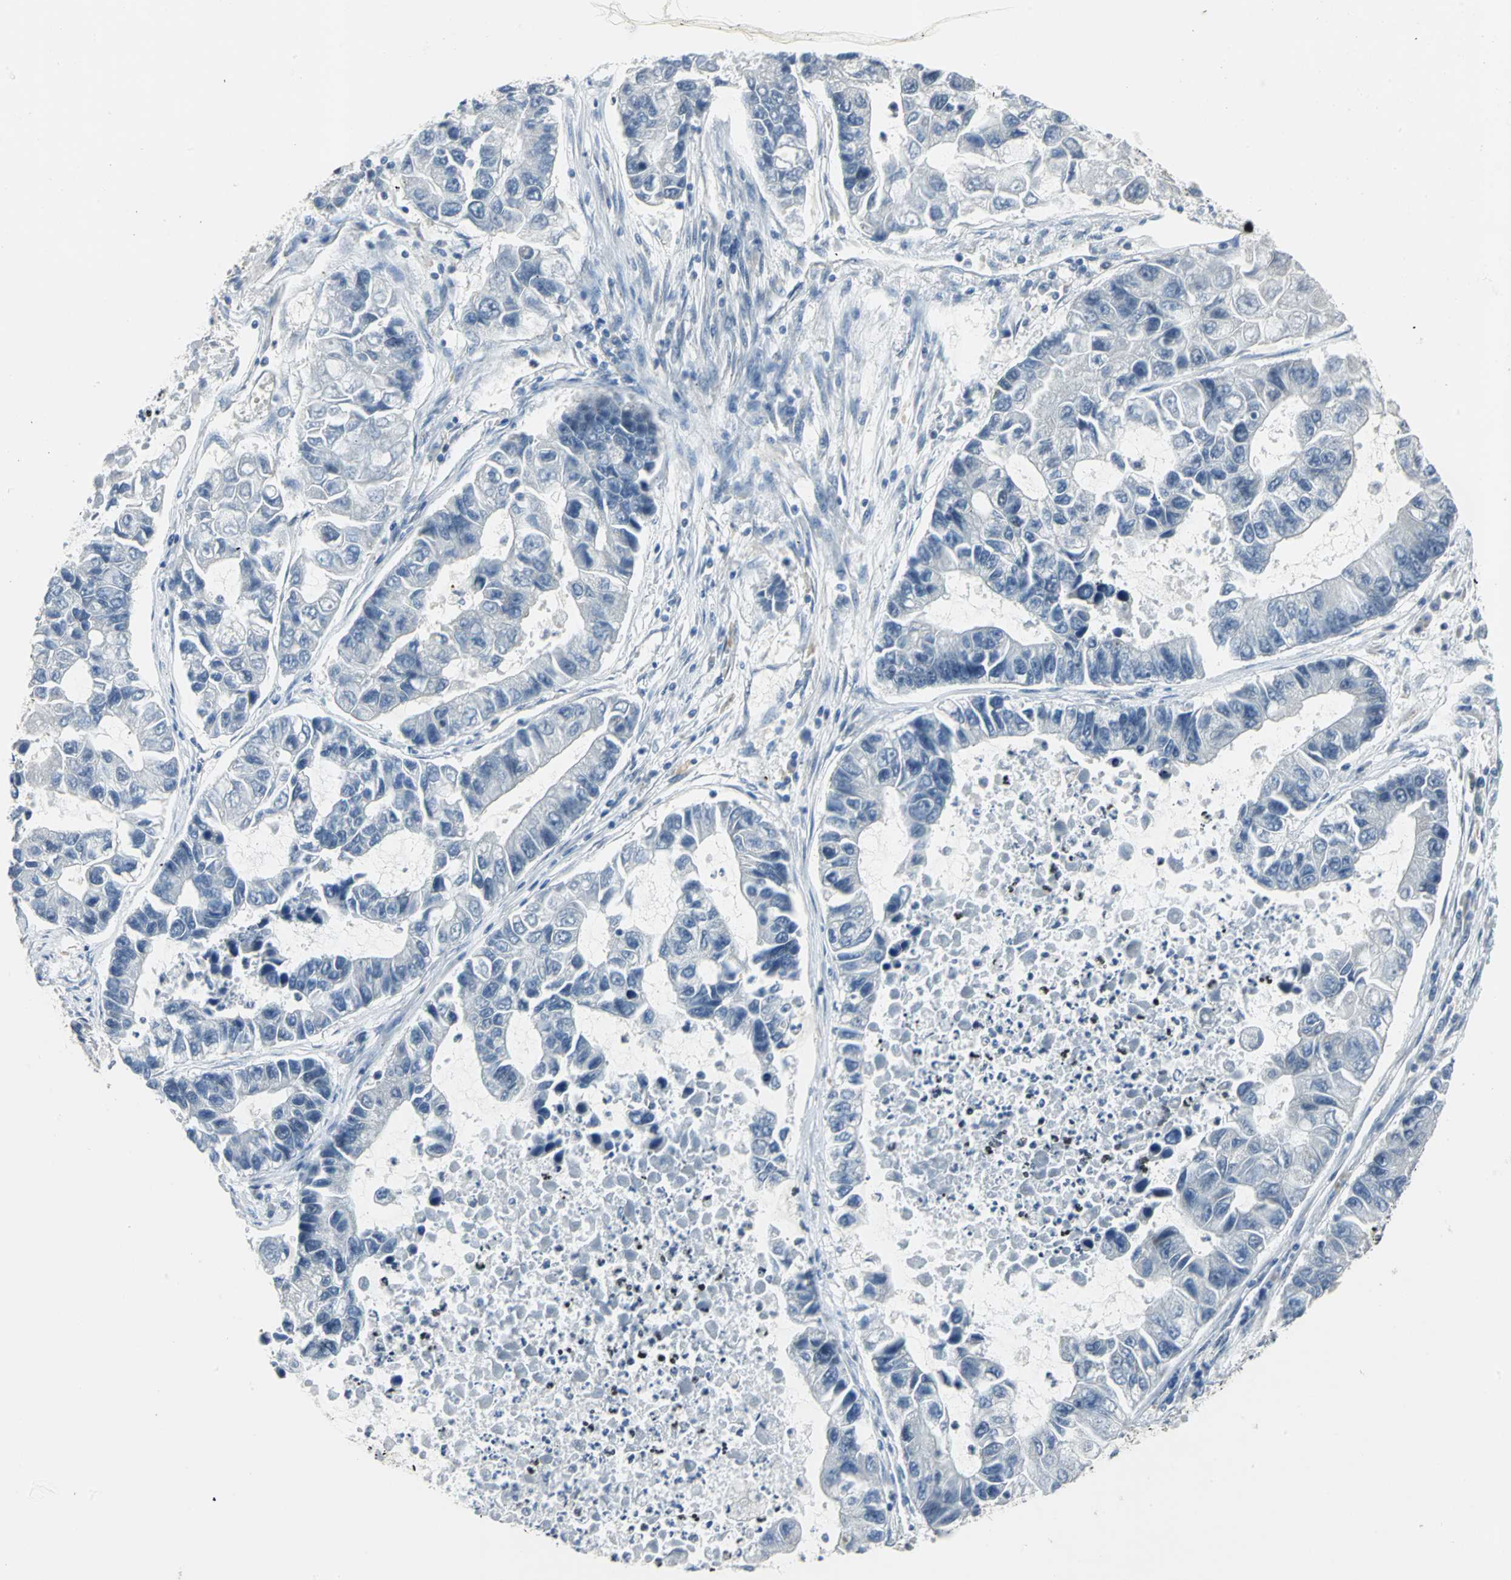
{"staining": {"intensity": "negative", "quantity": "none", "location": "none"}, "tissue": "lung cancer", "cell_type": "Tumor cells", "image_type": "cancer", "snomed": [{"axis": "morphology", "description": "Adenocarcinoma, NOS"}, {"axis": "topography", "description": "Lung"}], "caption": "IHC of lung cancer shows no positivity in tumor cells.", "gene": "BCL6", "patient": {"sex": "female", "age": 51}}